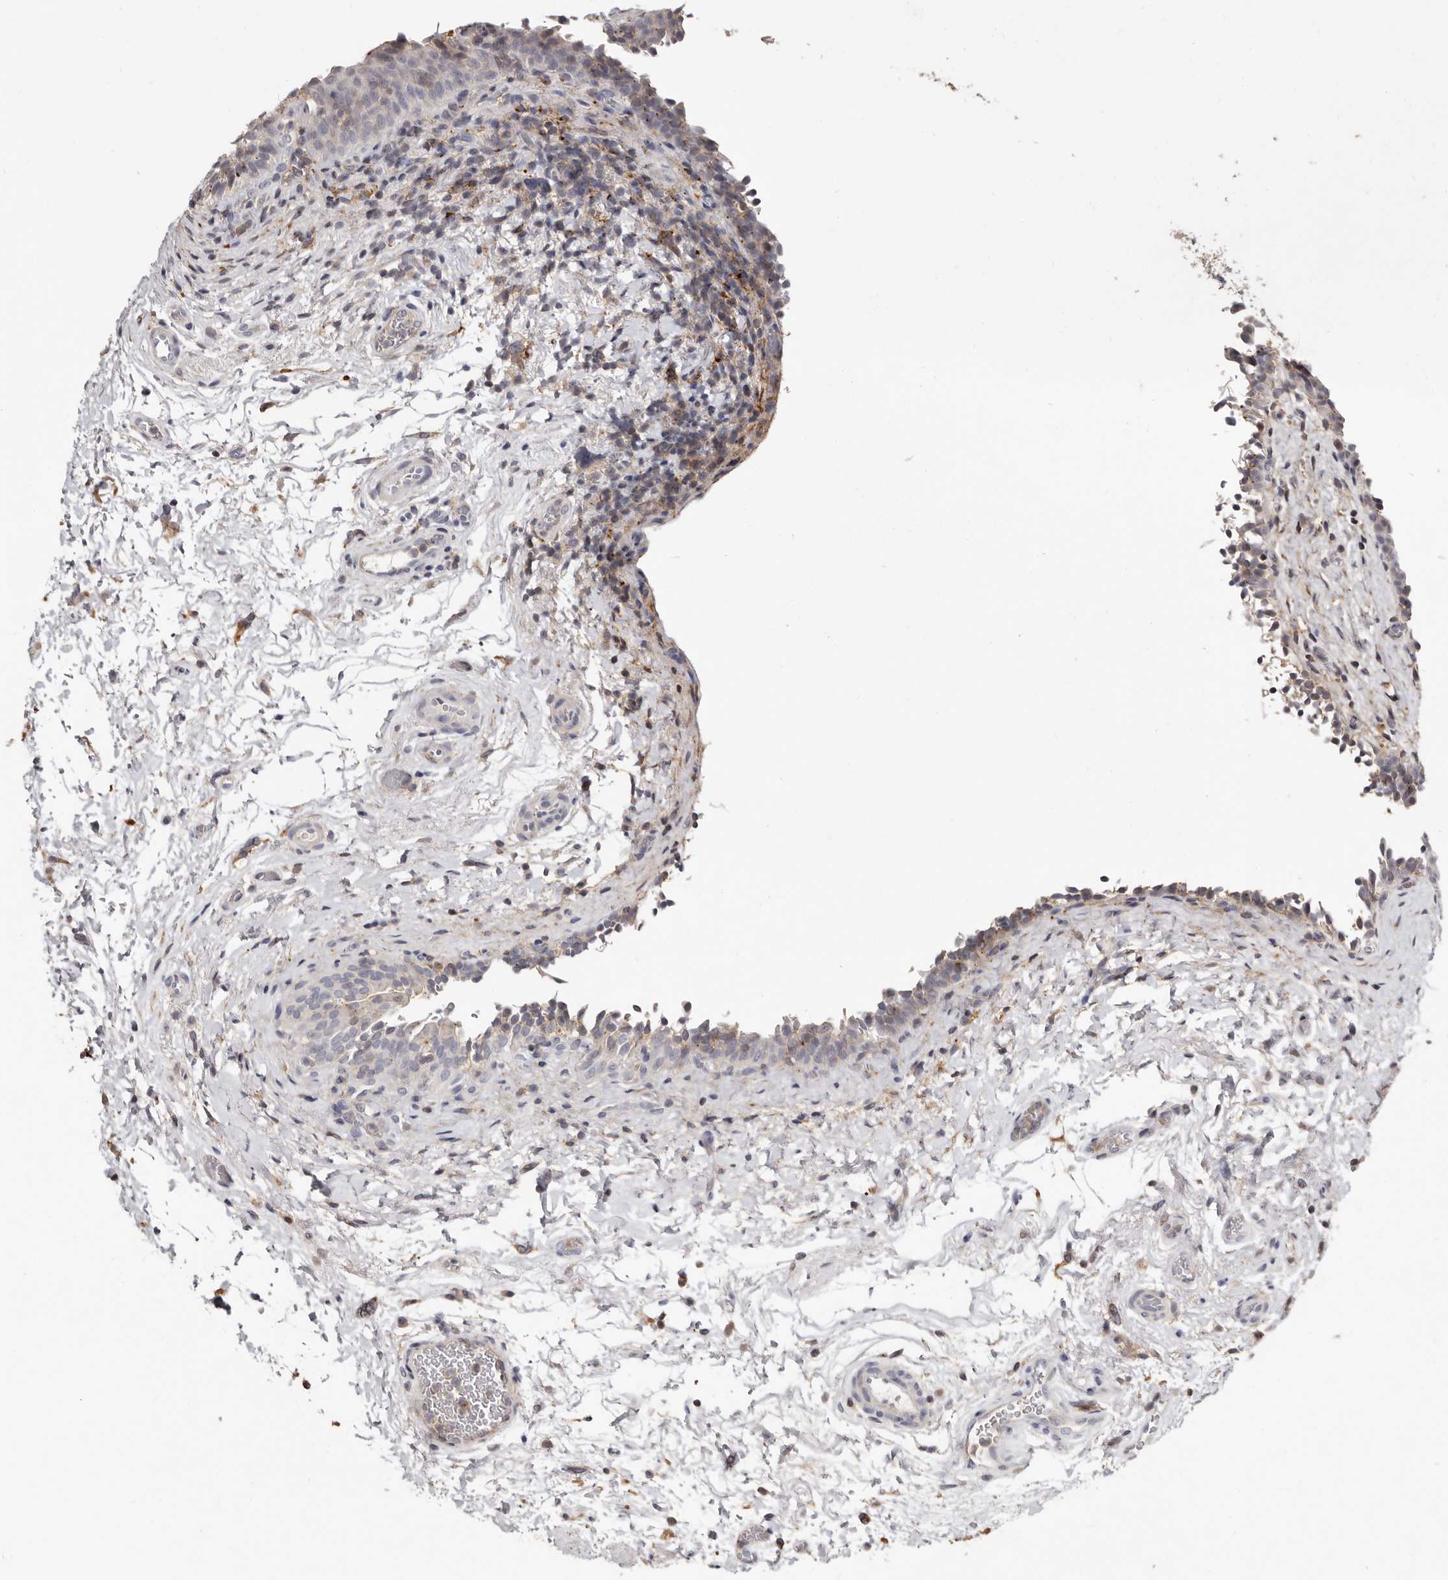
{"staining": {"intensity": "weak", "quantity": "<25%", "location": "cytoplasmic/membranous"}, "tissue": "urinary bladder", "cell_type": "Urothelial cells", "image_type": "normal", "snomed": [{"axis": "morphology", "description": "Normal tissue, NOS"}, {"axis": "topography", "description": "Urinary bladder"}], "caption": "A high-resolution photomicrograph shows IHC staining of benign urinary bladder, which exhibits no significant staining in urothelial cells.", "gene": "KIF26B", "patient": {"sex": "male", "age": 83}}